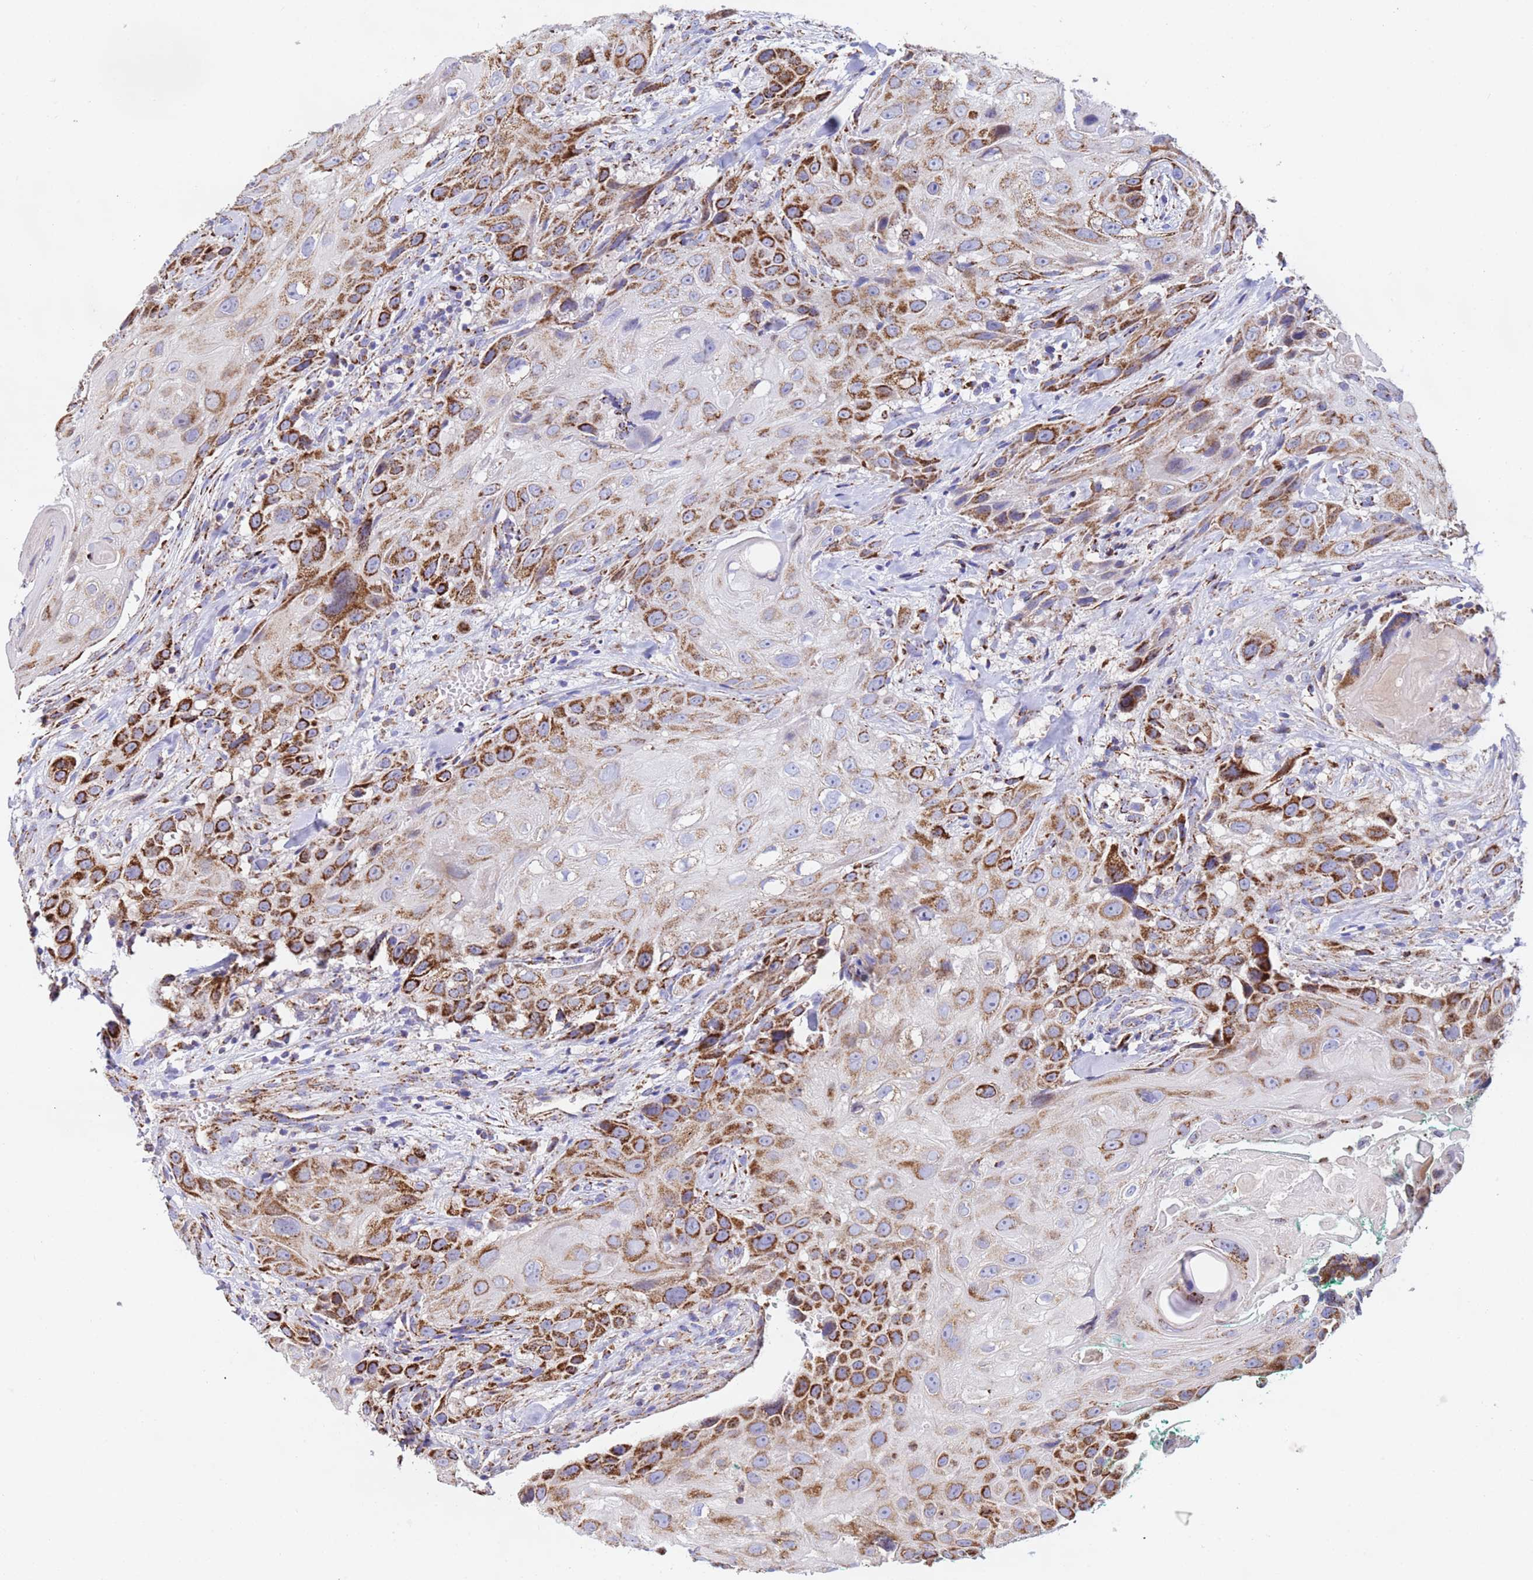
{"staining": {"intensity": "strong", "quantity": "25%-75%", "location": "cytoplasmic/membranous"}, "tissue": "head and neck cancer", "cell_type": "Tumor cells", "image_type": "cancer", "snomed": [{"axis": "morphology", "description": "Squamous cell carcinoma, NOS"}, {"axis": "topography", "description": "Head-Neck"}], "caption": "Brown immunohistochemical staining in head and neck squamous cell carcinoma displays strong cytoplasmic/membranous positivity in about 25%-75% of tumor cells. The protein is shown in brown color, while the nuclei are stained blue.", "gene": "TUBGCP3", "patient": {"sex": "male", "age": 81}}